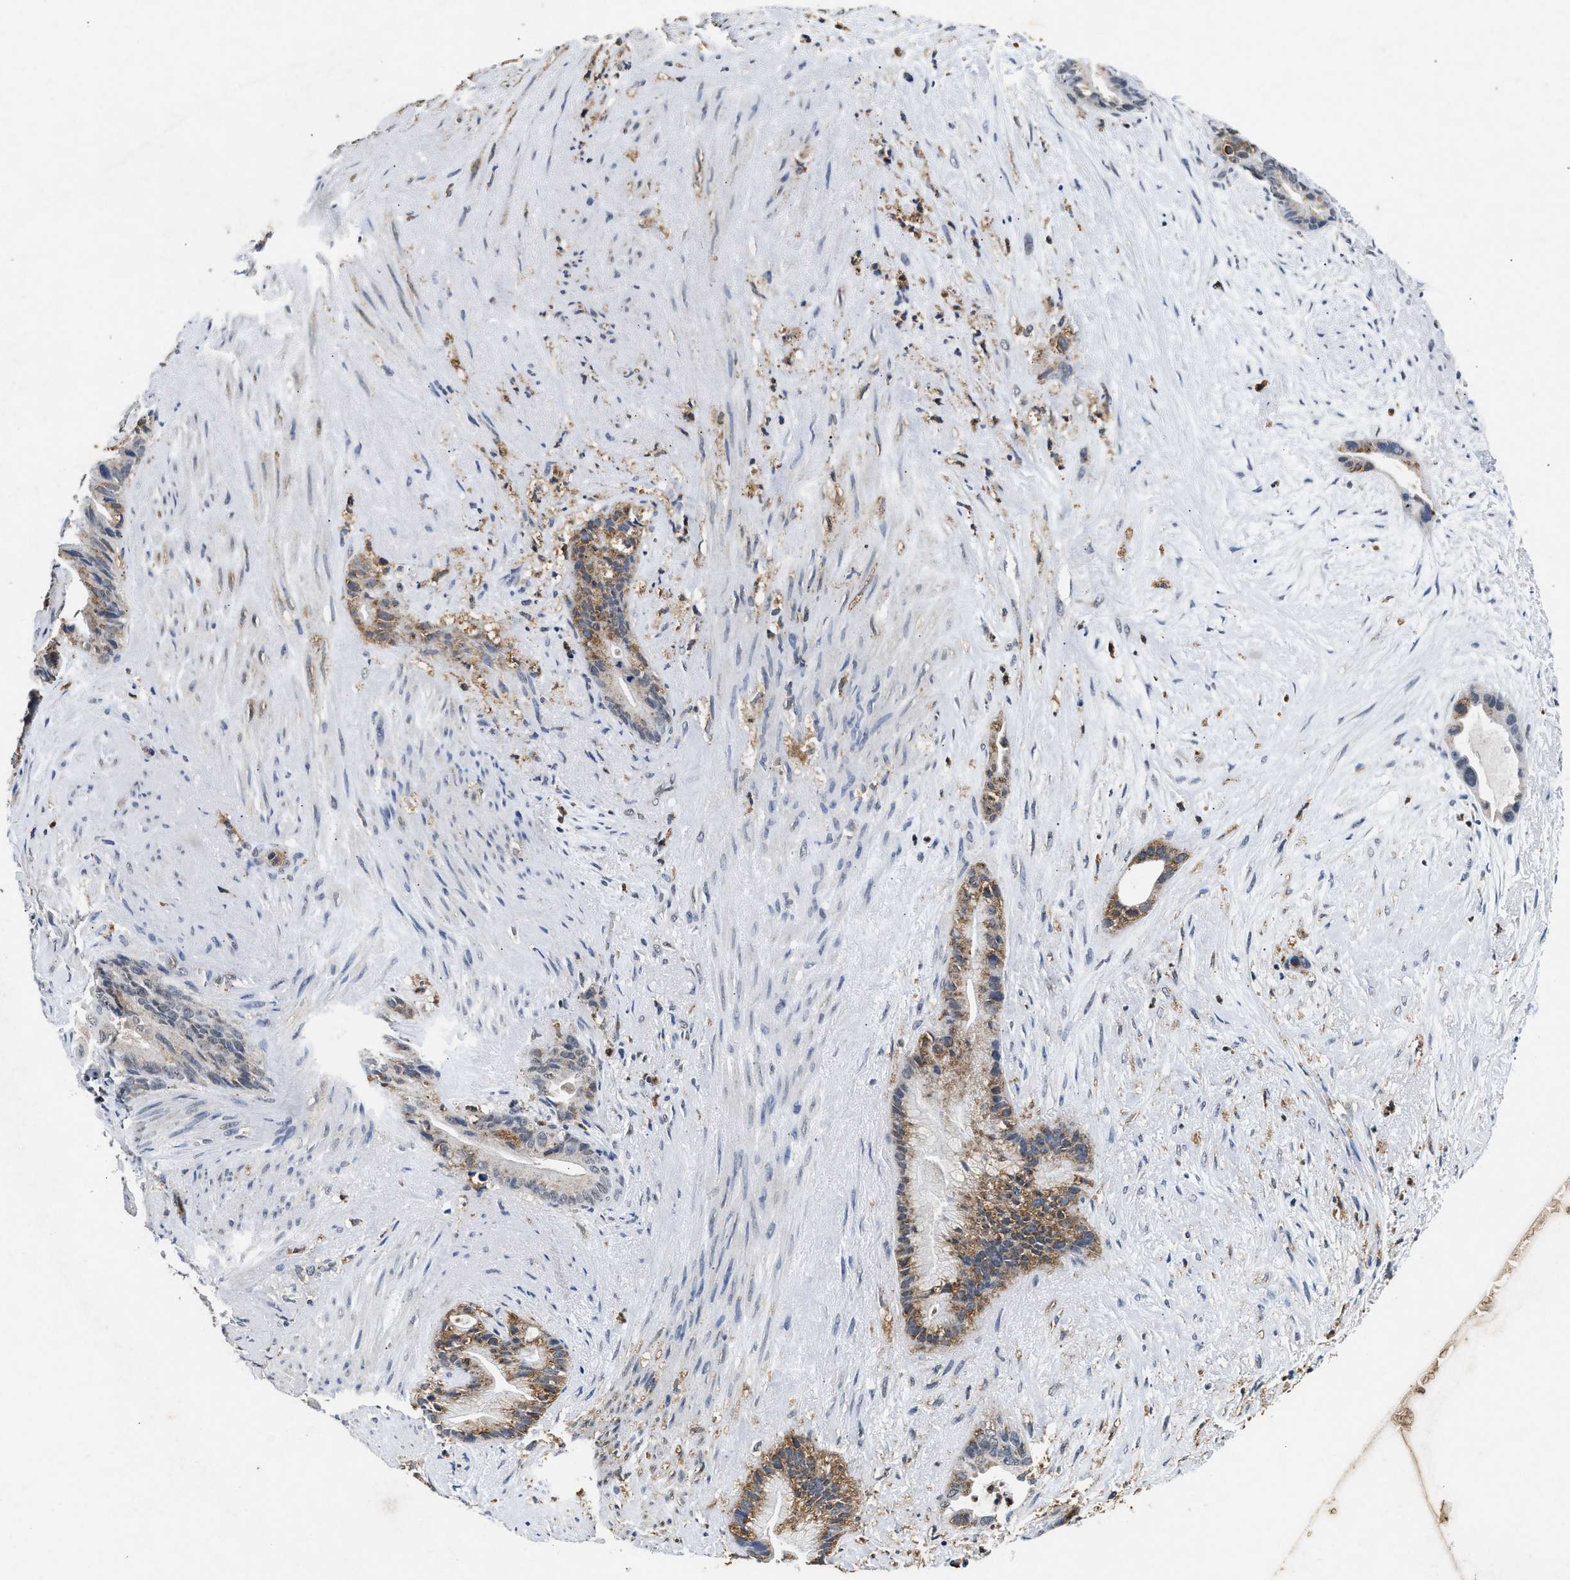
{"staining": {"intensity": "moderate", "quantity": ">75%", "location": "cytoplasmic/membranous"}, "tissue": "liver cancer", "cell_type": "Tumor cells", "image_type": "cancer", "snomed": [{"axis": "morphology", "description": "Cholangiocarcinoma"}, {"axis": "topography", "description": "Liver"}], "caption": "This is a micrograph of immunohistochemistry (IHC) staining of liver cancer (cholangiocarcinoma), which shows moderate positivity in the cytoplasmic/membranous of tumor cells.", "gene": "ACOX1", "patient": {"sex": "female", "age": 55}}